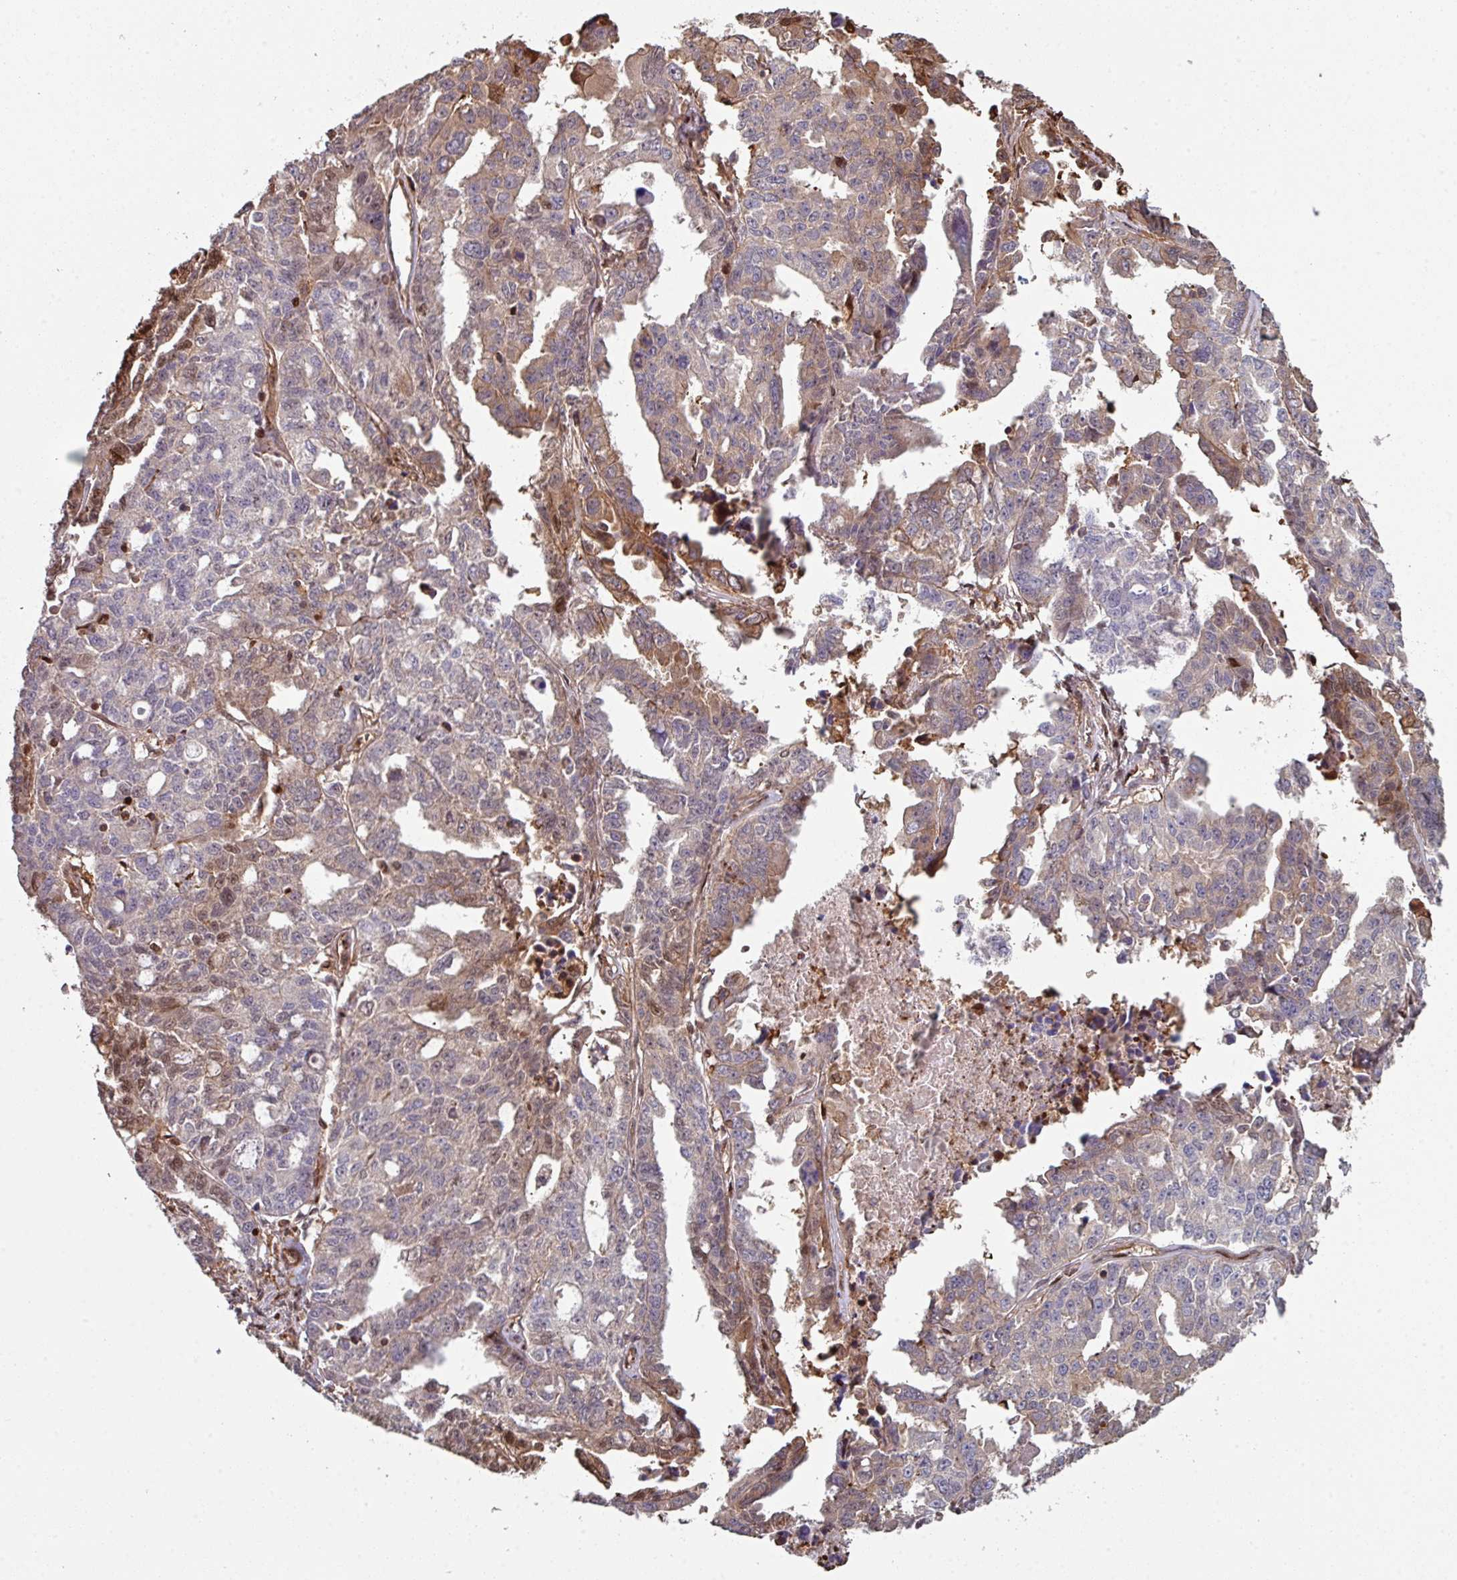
{"staining": {"intensity": "moderate", "quantity": "25%-75%", "location": "cytoplasmic/membranous,nuclear"}, "tissue": "ovarian cancer", "cell_type": "Tumor cells", "image_type": "cancer", "snomed": [{"axis": "morphology", "description": "Adenocarcinoma, NOS"}, {"axis": "morphology", "description": "Carcinoma, endometroid"}, {"axis": "topography", "description": "Ovary"}], "caption": "Brown immunohistochemical staining in ovarian cancer (endometroid carcinoma) displays moderate cytoplasmic/membranous and nuclear expression in approximately 25%-75% of tumor cells.", "gene": "ANO9", "patient": {"sex": "female", "age": 72}}